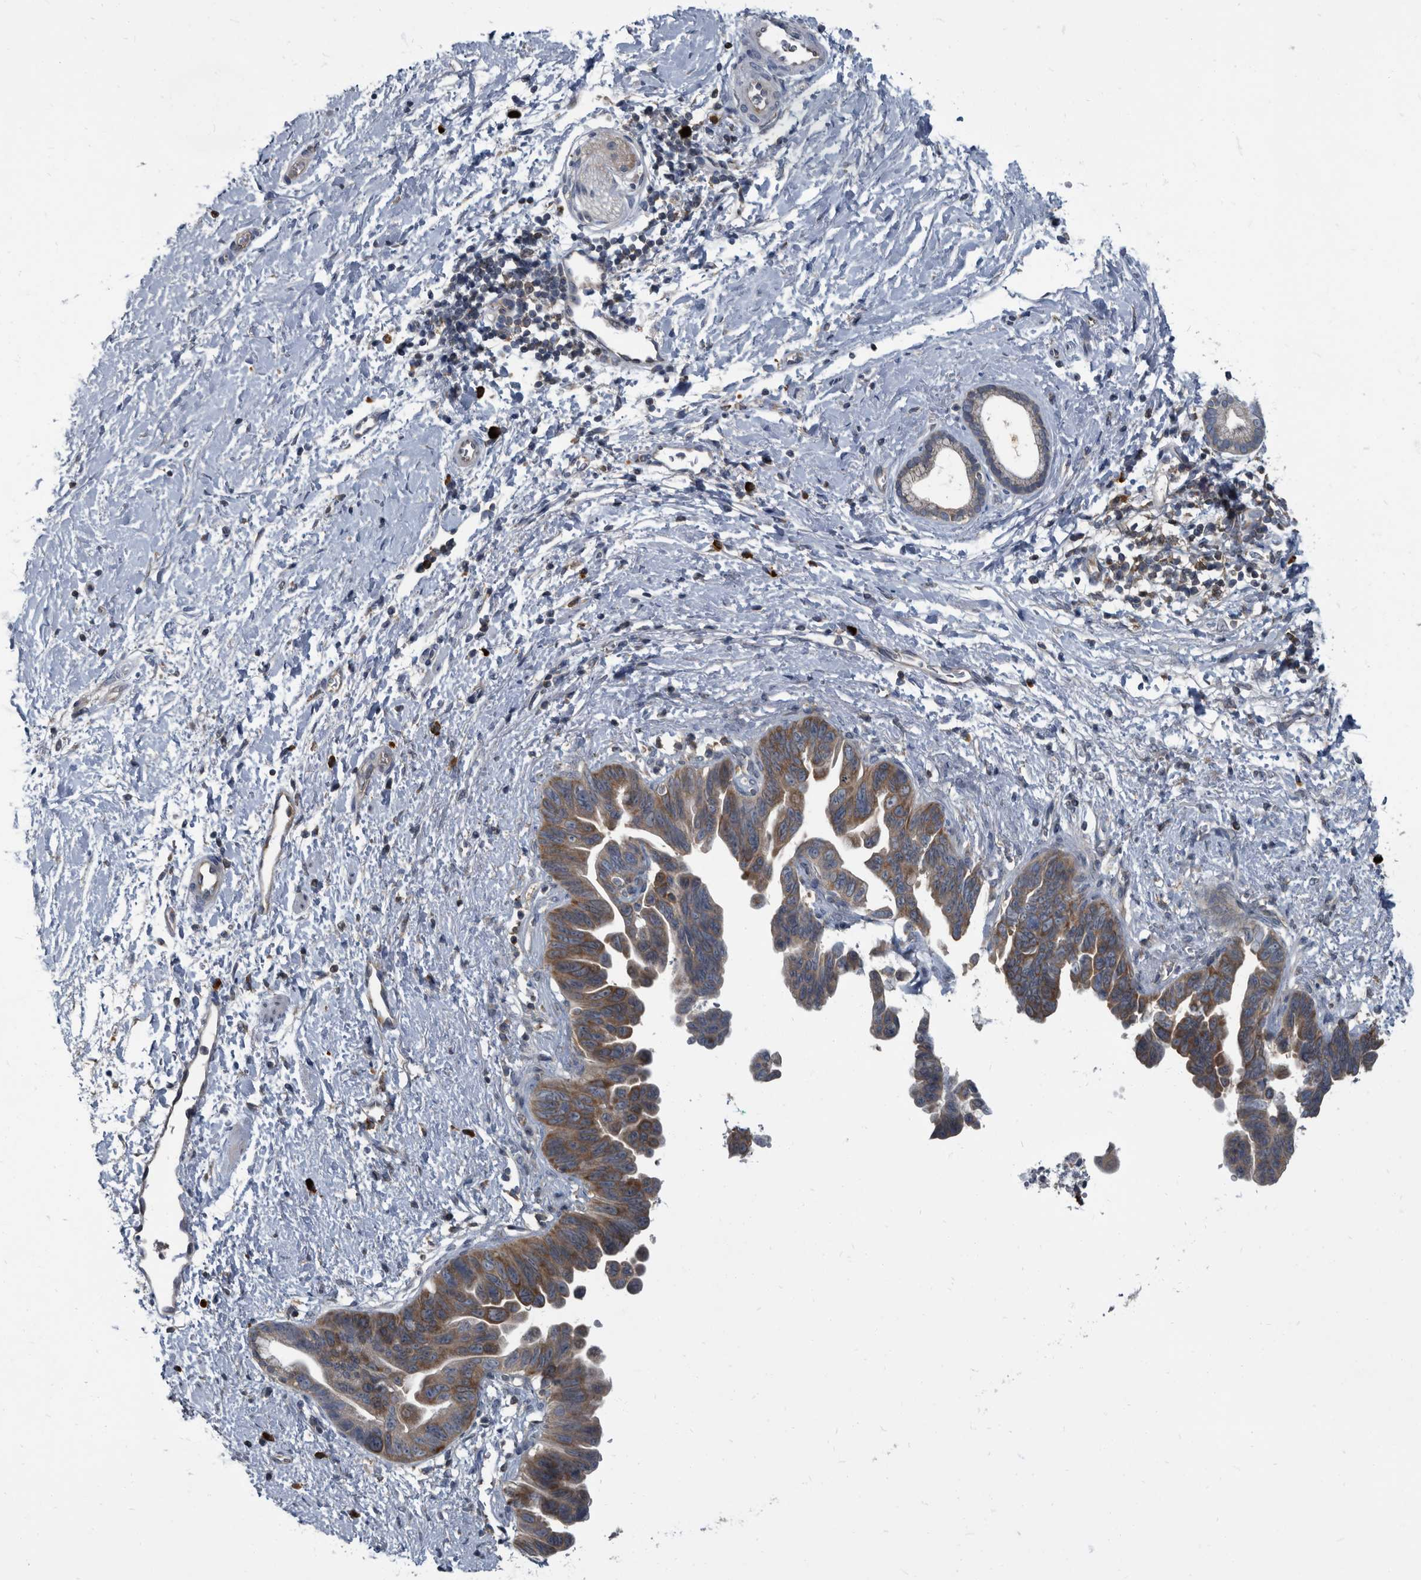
{"staining": {"intensity": "moderate", "quantity": "25%-75%", "location": "cytoplasmic/membranous"}, "tissue": "pancreatic cancer", "cell_type": "Tumor cells", "image_type": "cancer", "snomed": [{"axis": "morphology", "description": "Adenocarcinoma, NOS"}, {"axis": "topography", "description": "Pancreas"}], "caption": "This is a micrograph of immunohistochemistry (IHC) staining of pancreatic adenocarcinoma, which shows moderate staining in the cytoplasmic/membranous of tumor cells.", "gene": "CDV3", "patient": {"sex": "female", "age": 72}}